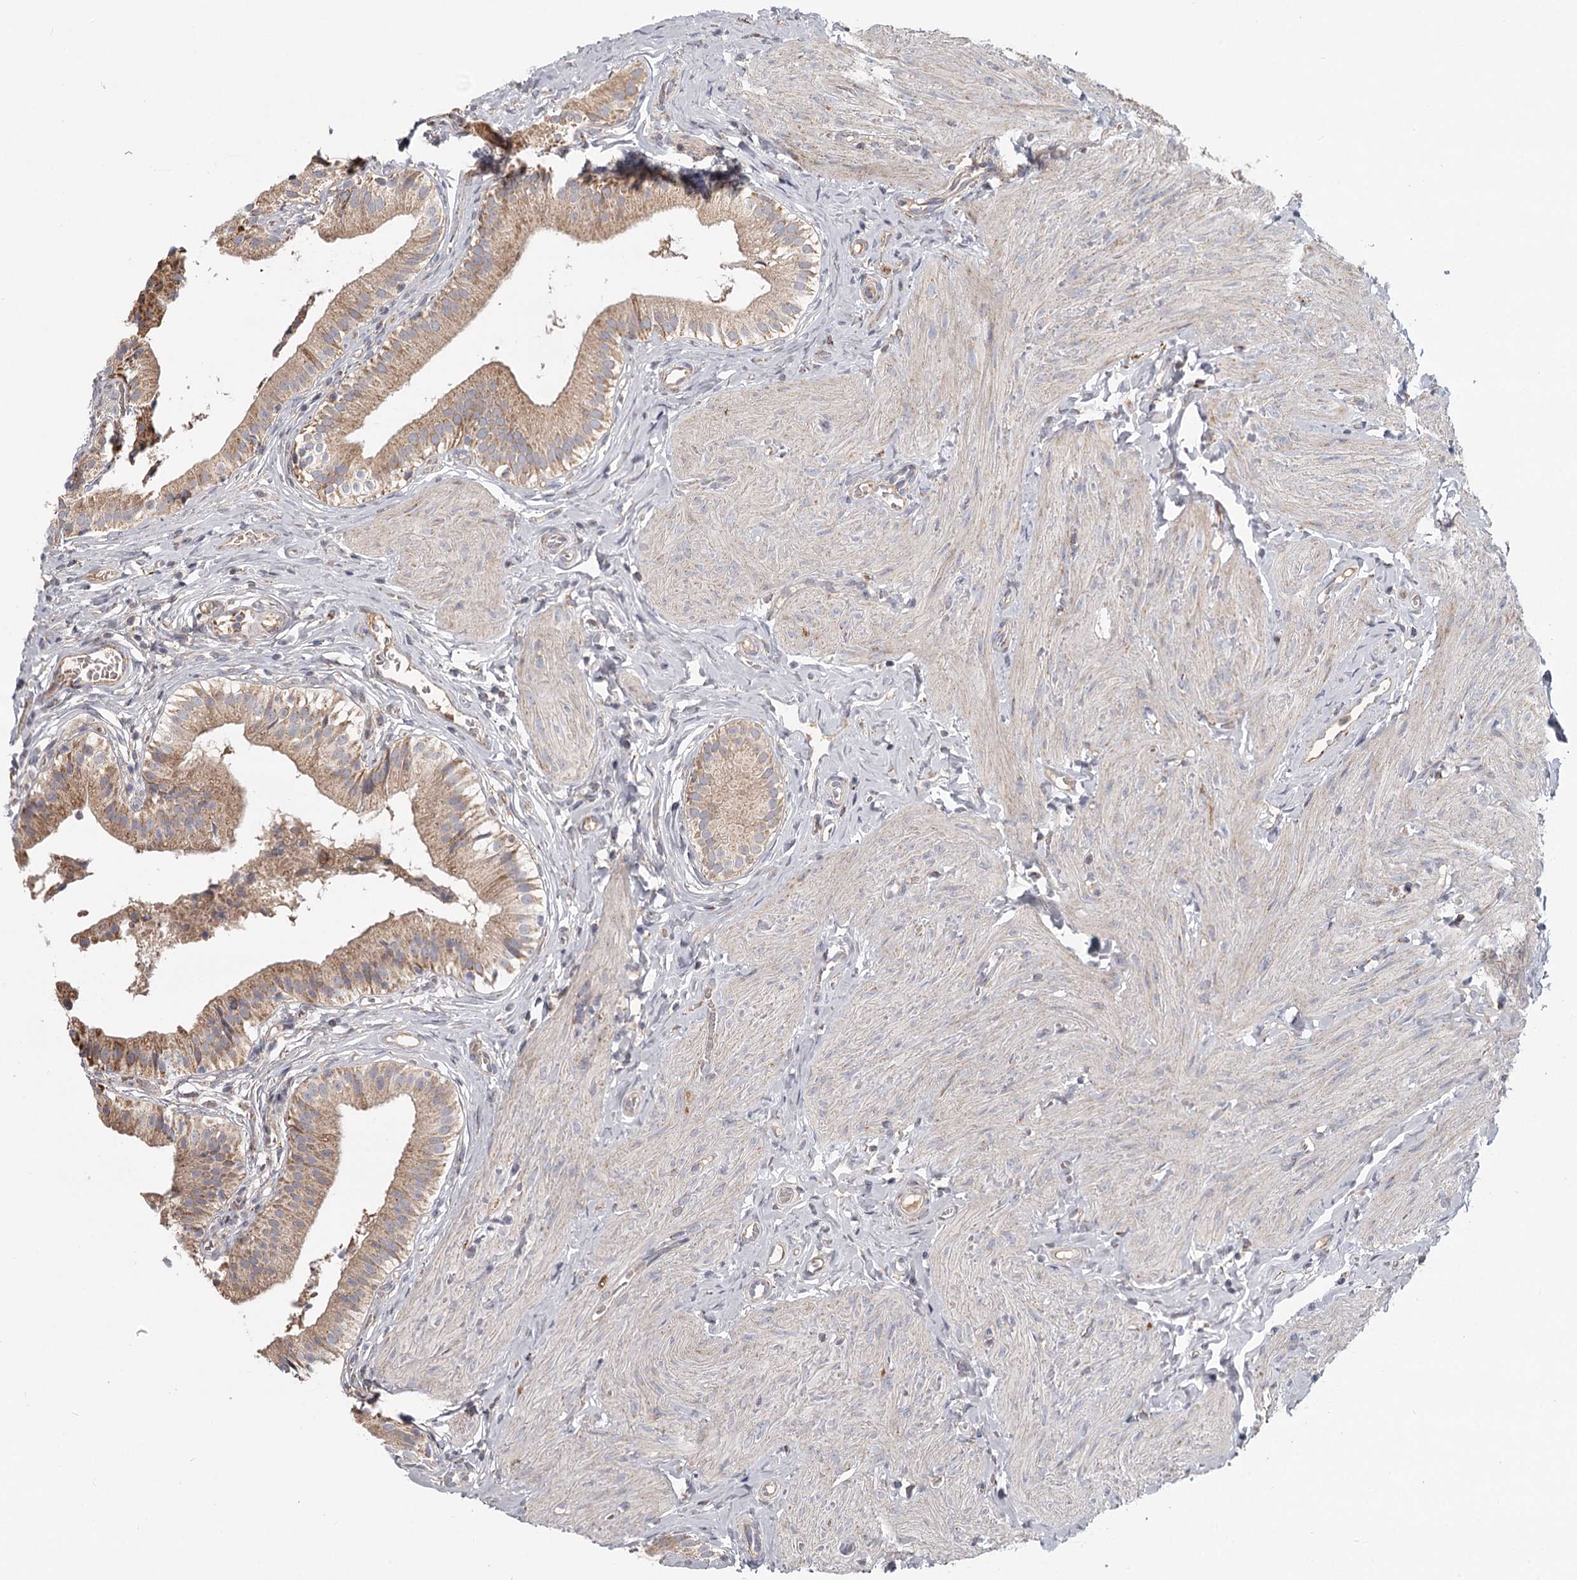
{"staining": {"intensity": "moderate", "quantity": ">75%", "location": "cytoplasmic/membranous"}, "tissue": "gallbladder", "cell_type": "Glandular cells", "image_type": "normal", "snomed": [{"axis": "morphology", "description": "Normal tissue, NOS"}, {"axis": "topography", "description": "Gallbladder"}], "caption": "Protein expression analysis of unremarkable human gallbladder reveals moderate cytoplasmic/membranous expression in about >75% of glandular cells. The staining was performed using DAB to visualize the protein expression in brown, while the nuclei were stained in blue with hematoxylin (Magnification: 20x).", "gene": "CDC123", "patient": {"sex": "female", "age": 47}}